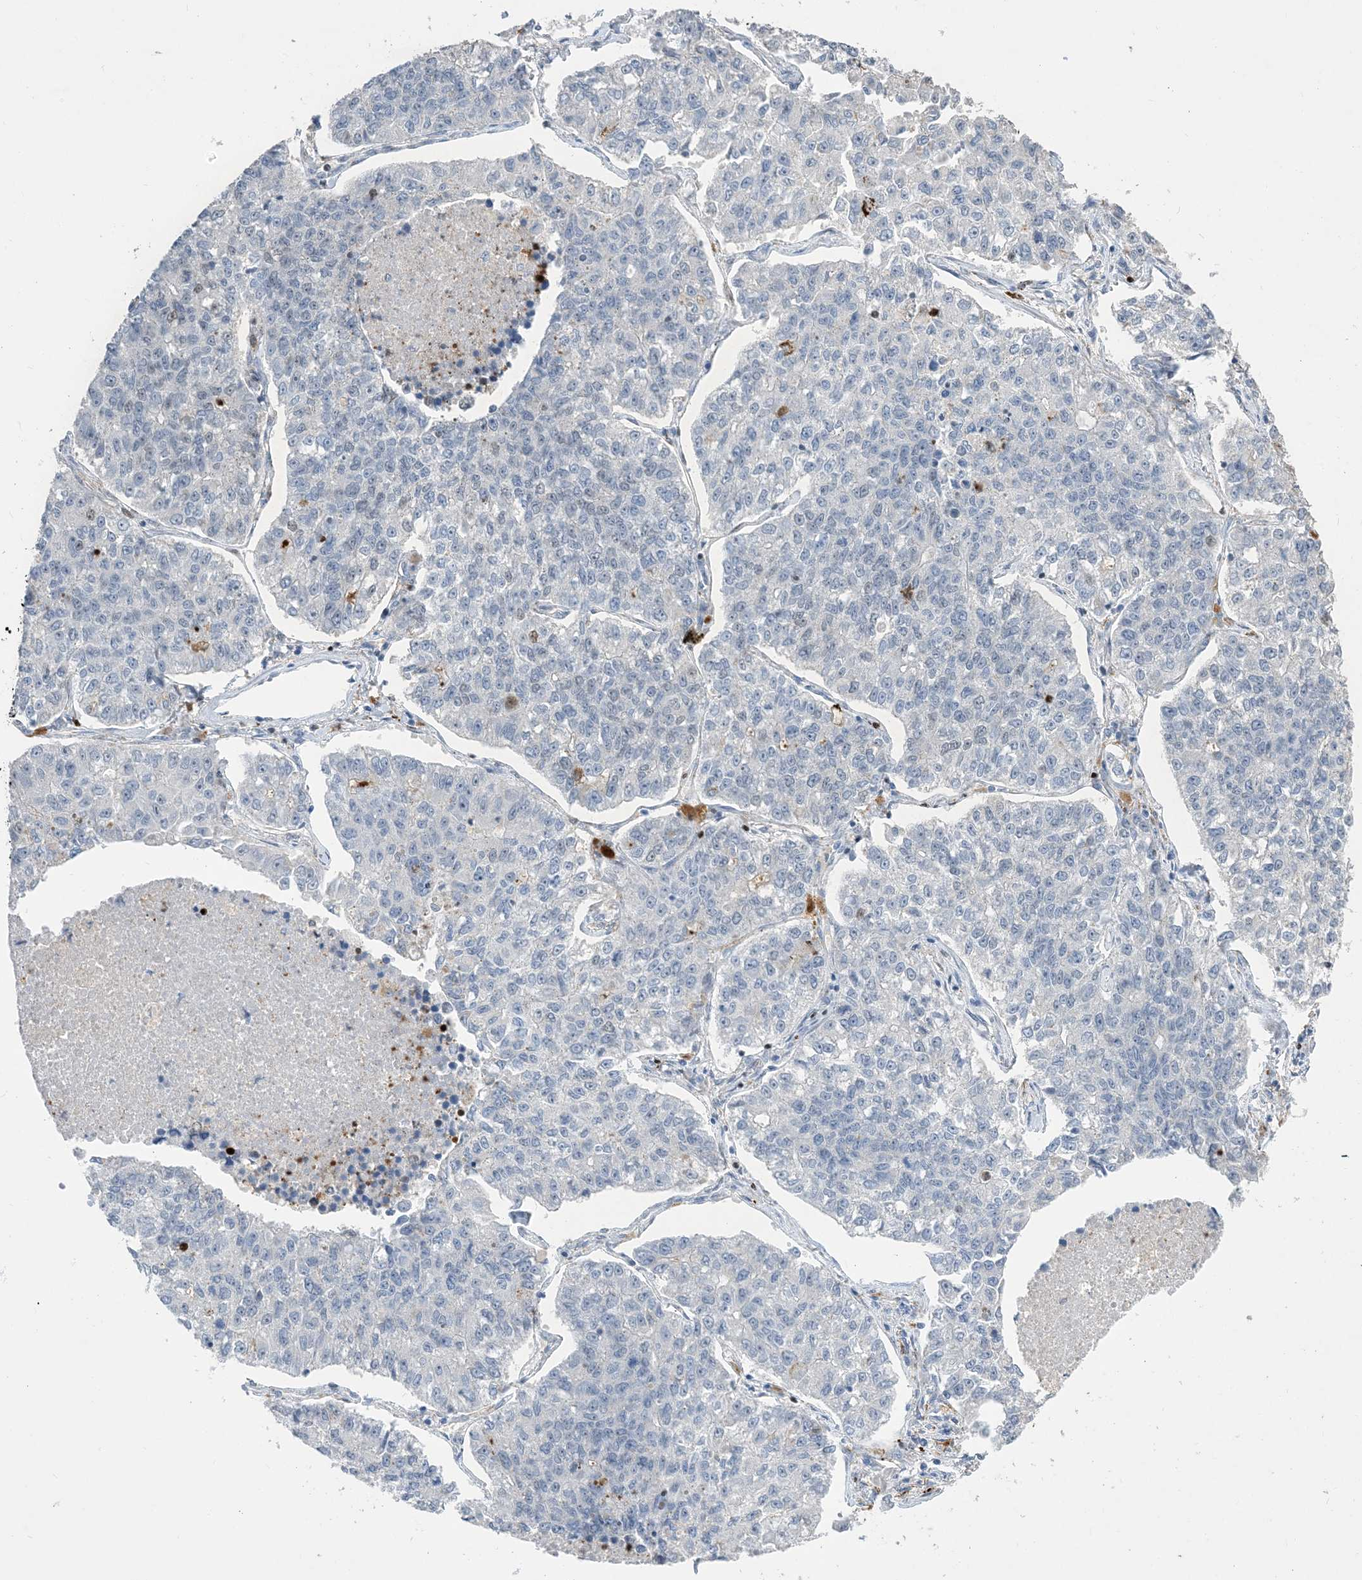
{"staining": {"intensity": "weak", "quantity": "<25%", "location": "nuclear"}, "tissue": "lung cancer", "cell_type": "Tumor cells", "image_type": "cancer", "snomed": [{"axis": "morphology", "description": "Adenocarcinoma, NOS"}, {"axis": "topography", "description": "Lung"}], "caption": "An IHC photomicrograph of lung cancer (adenocarcinoma) is shown. There is no staining in tumor cells of lung cancer (adenocarcinoma). (DAB IHC, high magnification).", "gene": "SLC25A53", "patient": {"sex": "male", "age": 49}}